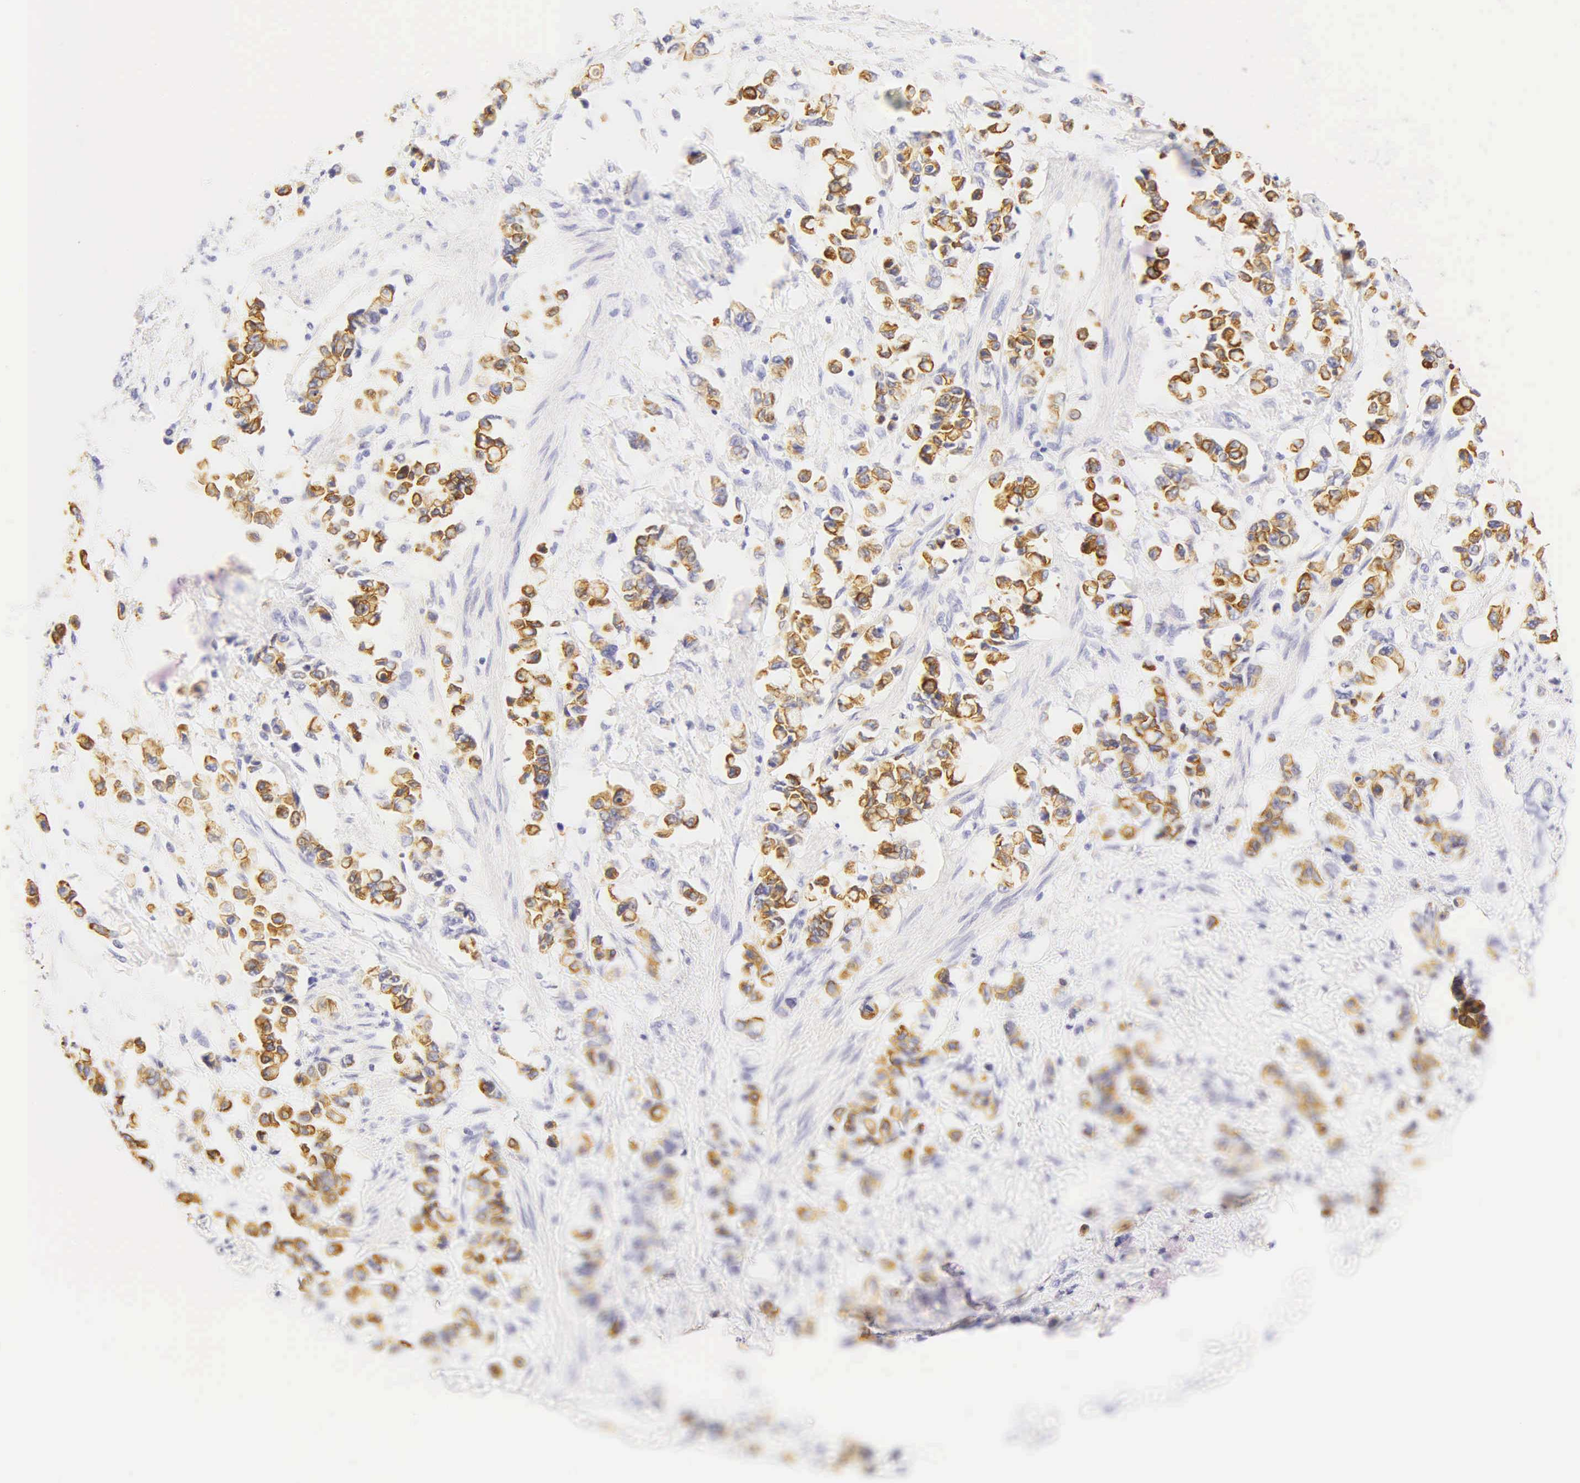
{"staining": {"intensity": "strong", "quantity": ">75%", "location": "cytoplasmic/membranous"}, "tissue": "stomach cancer", "cell_type": "Tumor cells", "image_type": "cancer", "snomed": [{"axis": "morphology", "description": "Adenocarcinoma, NOS"}, {"axis": "topography", "description": "Stomach"}], "caption": "Immunohistochemistry of stomach cancer reveals high levels of strong cytoplasmic/membranous positivity in about >75% of tumor cells.", "gene": "KRT20", "patient": {"sex": "male", "age": 78}}